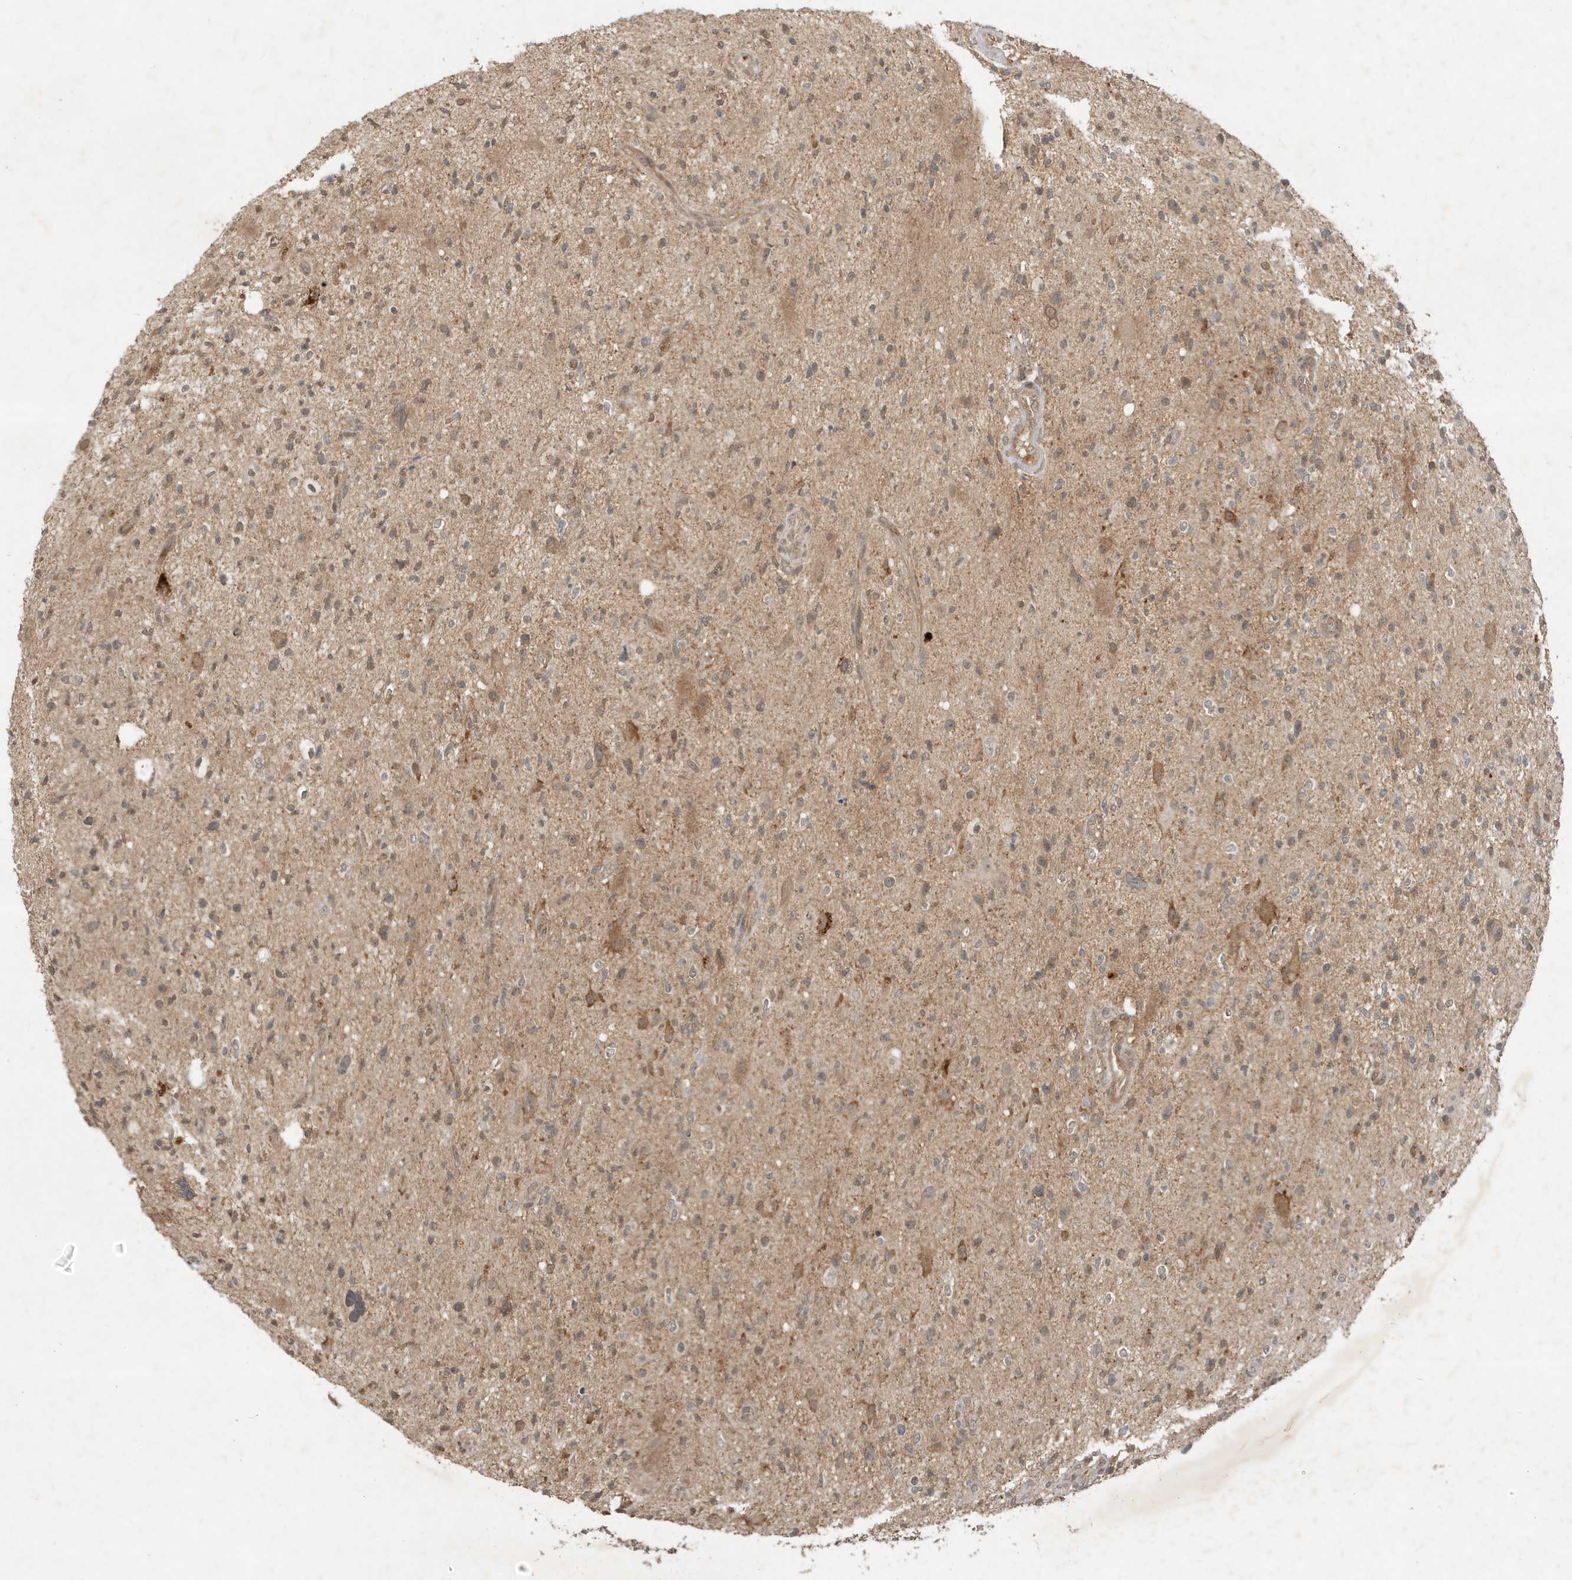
{"staining": {"intensity": "weak", "quantity": ">75%", "location": "cytoplasmic/membranous"}, "tissue": "glioma", "cell_type": "Tumor cells", "image_type": "cancer", "snomed": [{"axis": "morphology", "description": "Glioma, malignant, High grade"}, {"axis": "topography", "description": "Brain"}], "caption": "A micrograph of human high-grade glioma (malignant) stained for a protein exhibits weak cytoplasmic/membranous brown staining in tumor cells.", "gene": "ABCB9", "patient": {"sex": "male", "age": 48}}